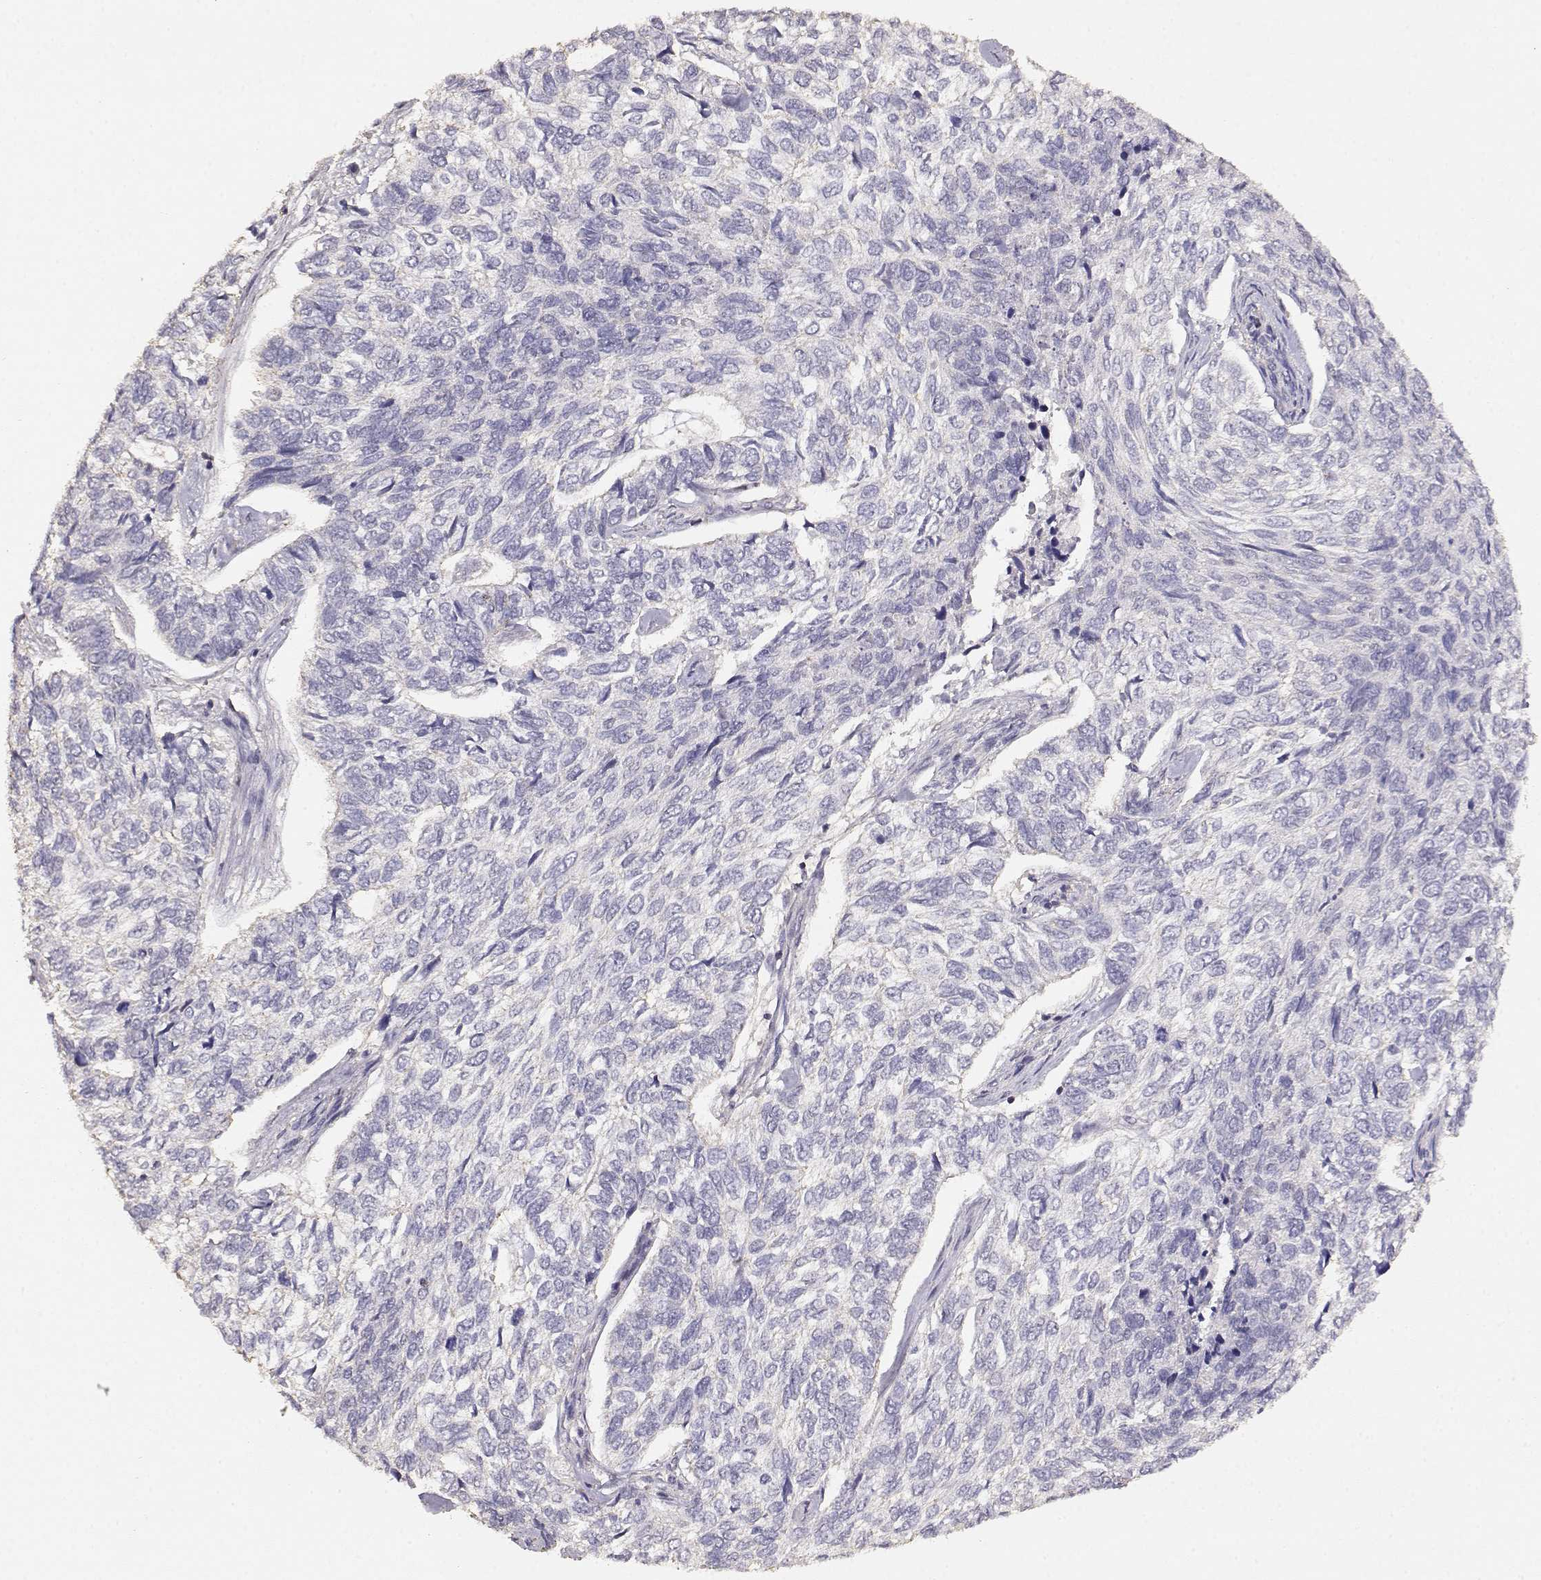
{"staining": {"intensity": "negative", "quantity": "none", "location": "none"}, "tissue": "skin cancer", "cell_type": "Tumor cells", "image_type": "cancer", "snomed": [{"axis": "morphology", "description": "Basal cell carcinoma"}, {"axis": "topography", "description": "Skin"}], "caption": "Basal cell carcinoma (skin) stained for a protein using IHC shows no staining tumor cells.", "gene": "TNFRSF10C", "patient": {"sex": "female", "age": 65}}